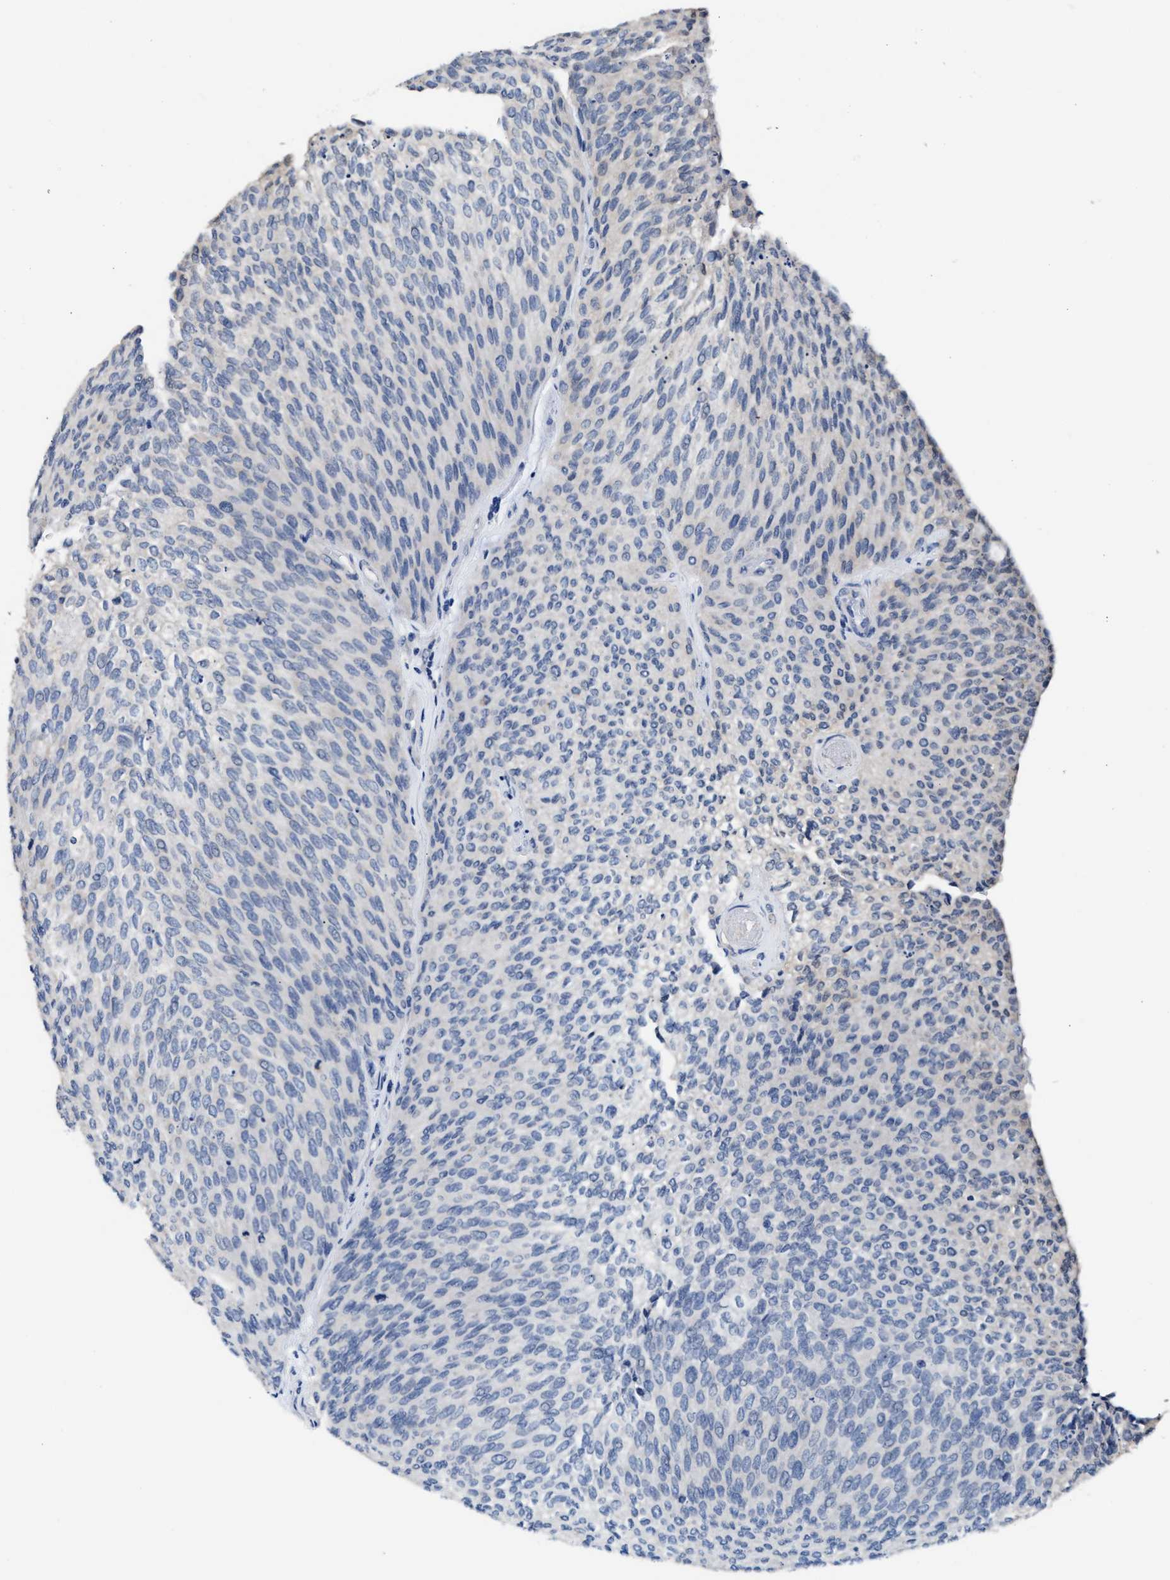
{"staining": {"intensity": "negative", "quantity": "none", "location": "none"}, "tissue": "urothelial cancer", "cell_type": "Tumor cells", "image_type": "cancer", "snomed": [{"axis": "morphology", "description": "Urothelial carcinoma, Low grade"}, {"axis": "topography", "description": "Urinary bladder"}], "caption": "Image shows no protein positivity in tumor cells of urothelial cancer tissue.", "gene": "MYH3", "patient": {"sex": "female", "age": 79}}